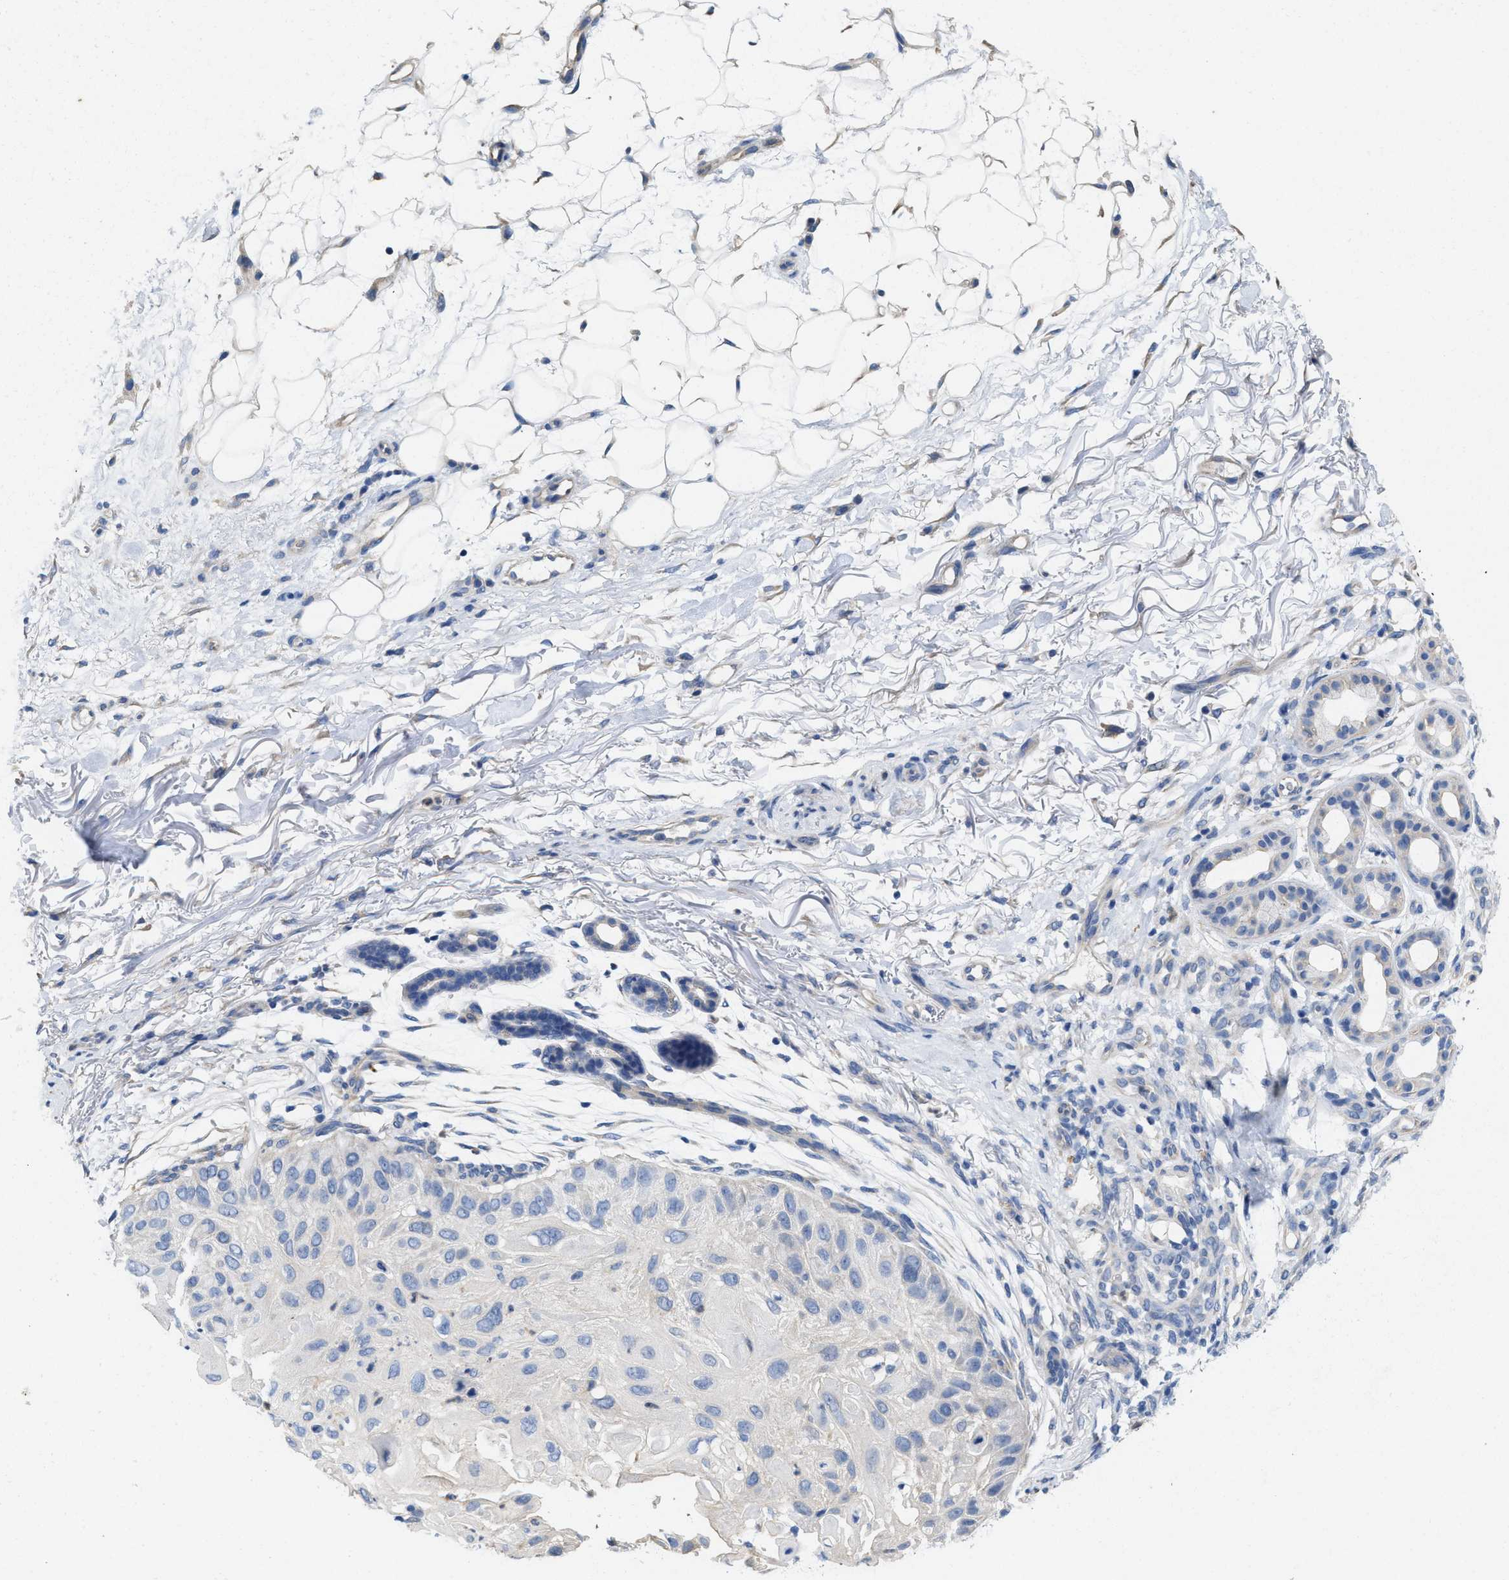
{"staining": {"intensity": "negative", "quantity": "none", "location": "none"}, "tissue": "skin cancer", "cell_type": "Tumor cells", "image_type": "cancer", "snomed": [{"axis": "morphology", "description": "Squamous cell carcinoma, NOS"}, {"axis": "topography", "description": "Skin"}], "caption": "Immunohistochemistry micrograph of neoplastic tissue: human skin cancer (squamous cell carcinoma) stained with DAB shows no significant protein positivity in tumor cells. (DAB immunohistochemistry with hematoxylin counter stain).", "gene": "CPA2", "patient": {"sex": "female", "age": 77}}